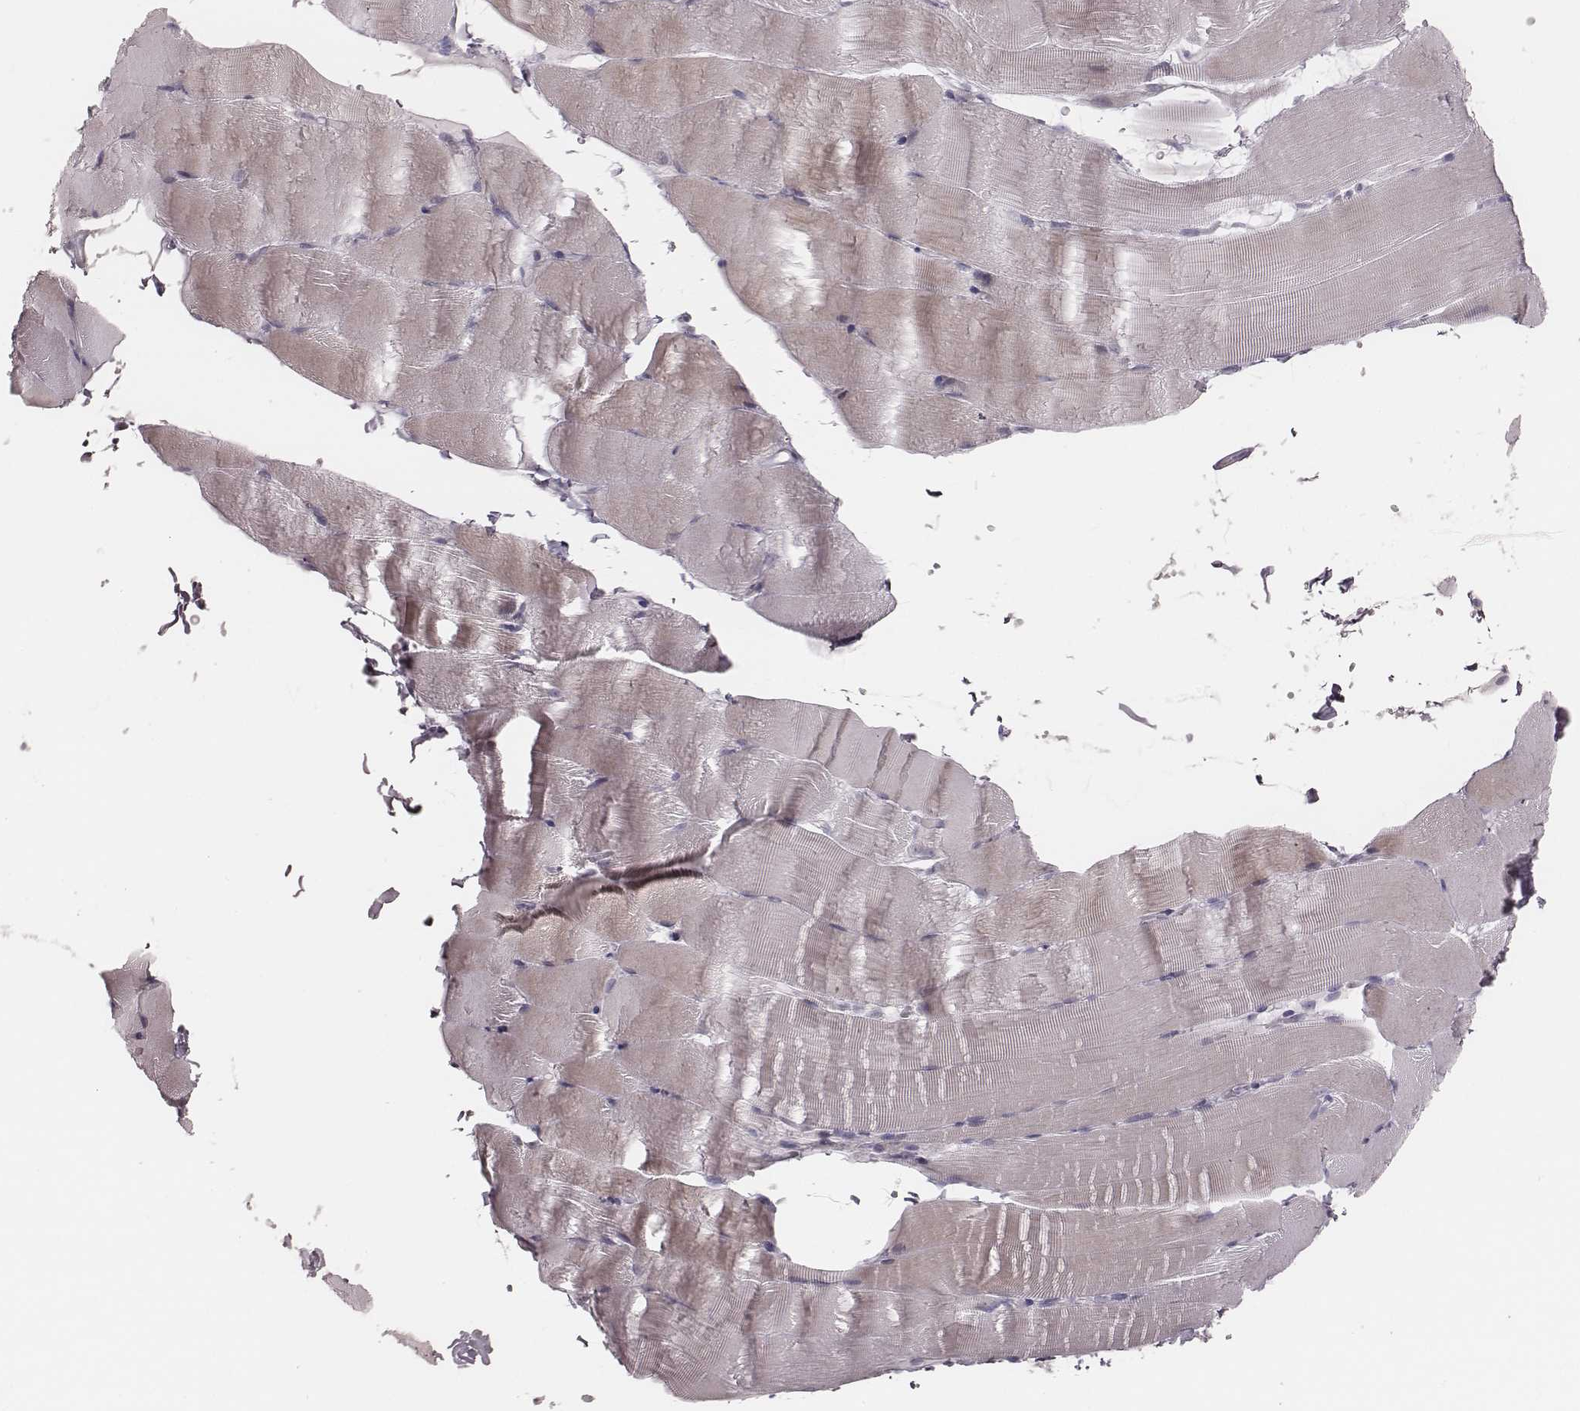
{"staining": {"intensity": "negative", "quantity": "none", "location": "none"}, "tissue": "skeletal muscle", "cell_type": "Myocytes", "image_type": "normal", "snomed": [{"axis": "morphology", "description": "Normal tissue, NOS"}, {"axis": "topography", "description": "Skeletal muscle"}], "caption": "This is an immunohistochemistry photomicrograph of unremarkable skeletal muscle. There is no staining in myocytes.", "gene": "KIF5C", "patient": {"sex": "female", "age": 37}}